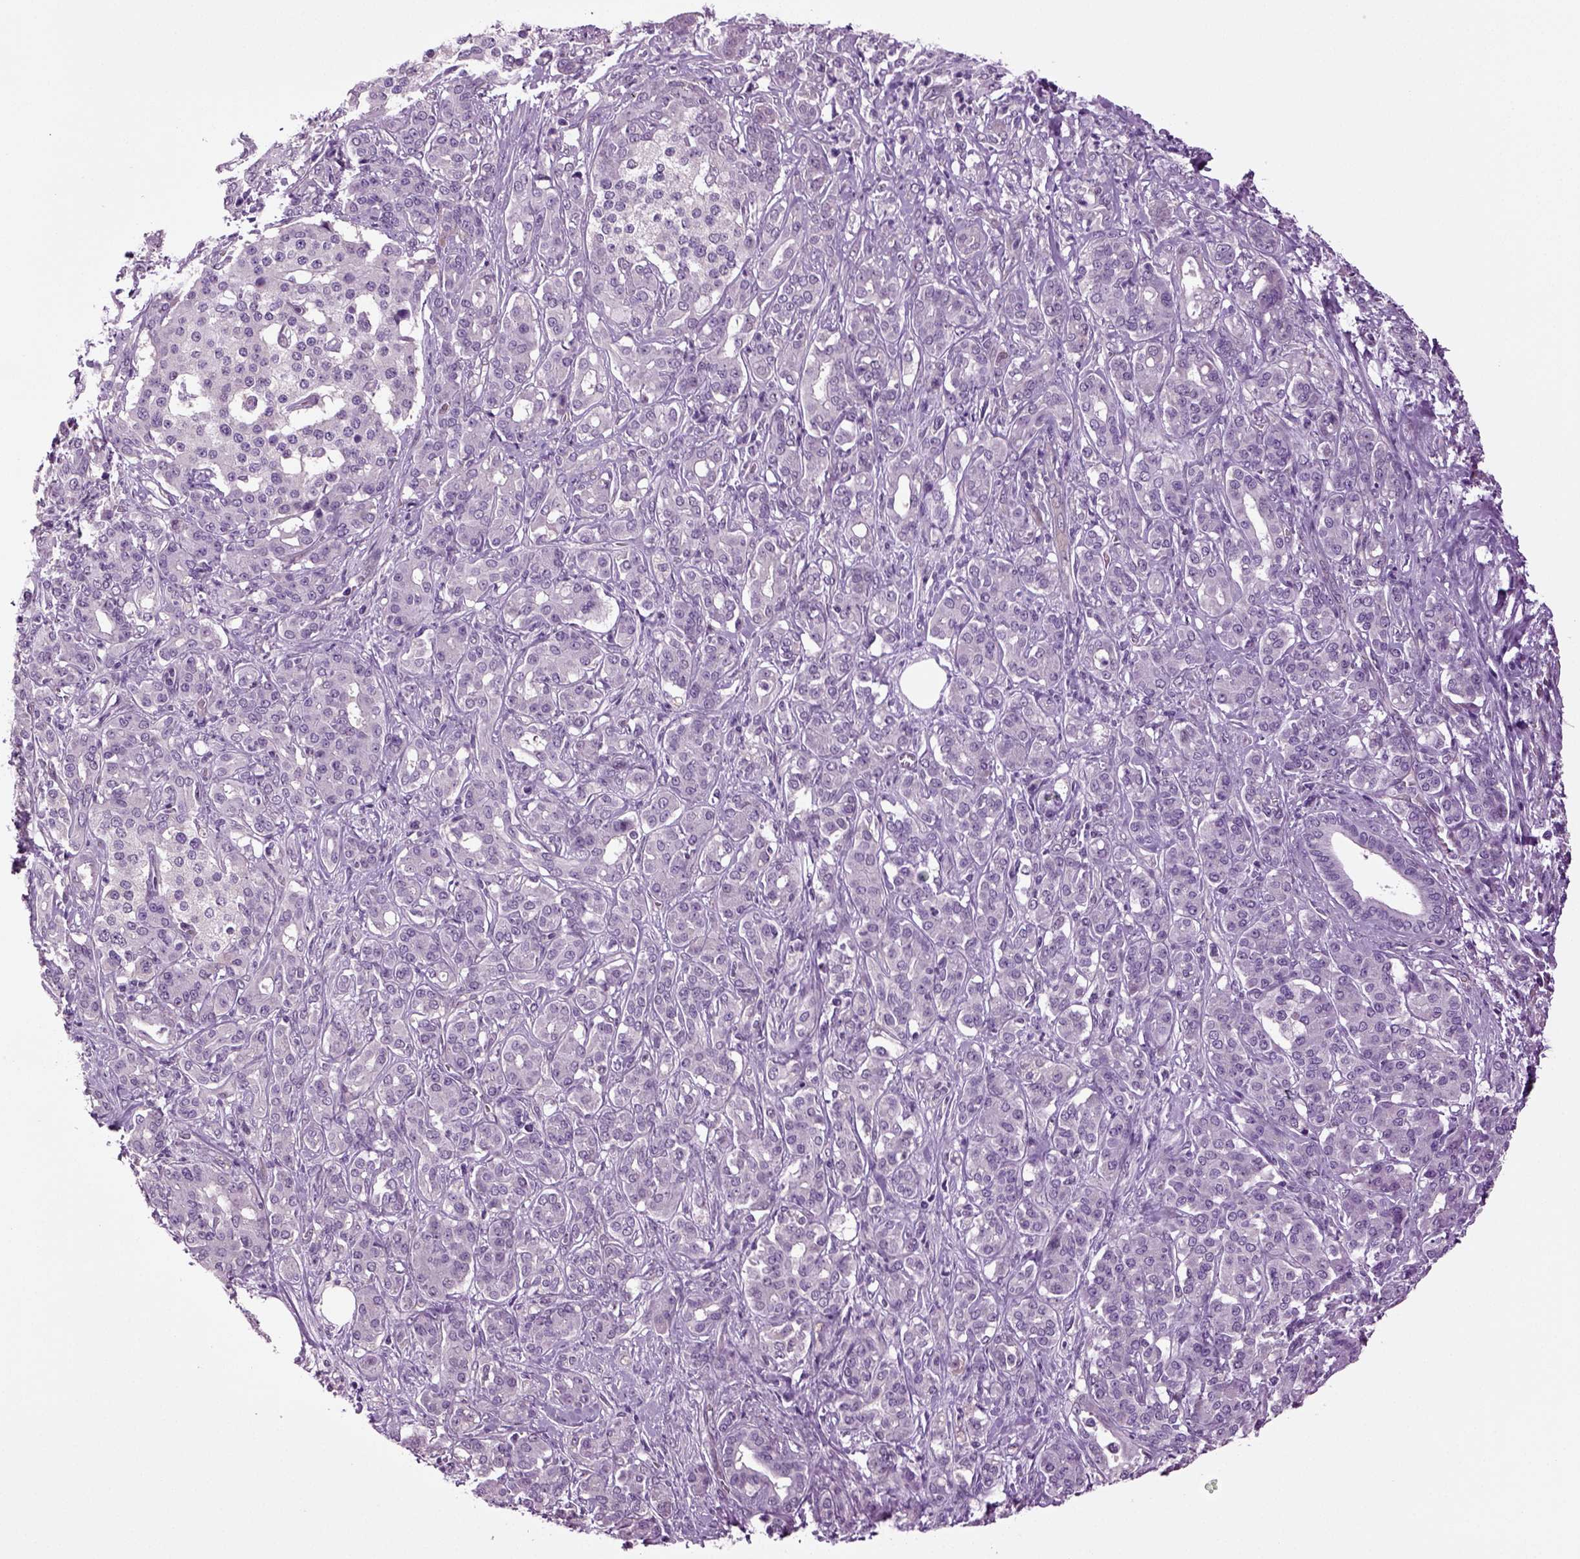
{"staining": {"intensity": "negative", "quantity": "none", "location": "none"}, "tissue": "pancreatic cancer", "cell_type": "Tumor cells", "image_type": "cancer", "snomed": [{"axis": "morphology", "description": "Normal tissue, NOS"}, {"axis": "morphology", "description": "Inflammation, NOS"}, {"axis": "morphology", "description": "Adenocarcinoma, NOS"}, {"axis": "topography", "description": "Pancreas"}], "caption": "Immunohistochemistry histopathology image of human pancreatic adenocarcinoma stained for a protein (brown), which demonstrates no expression in tumor cells. (DAB (3,3'-diaminobenzidine) immunohistochemistry with hematoxylin counter stain).", "gene": "PLCH2", "patient": {"sex": "male", "age": 57}}